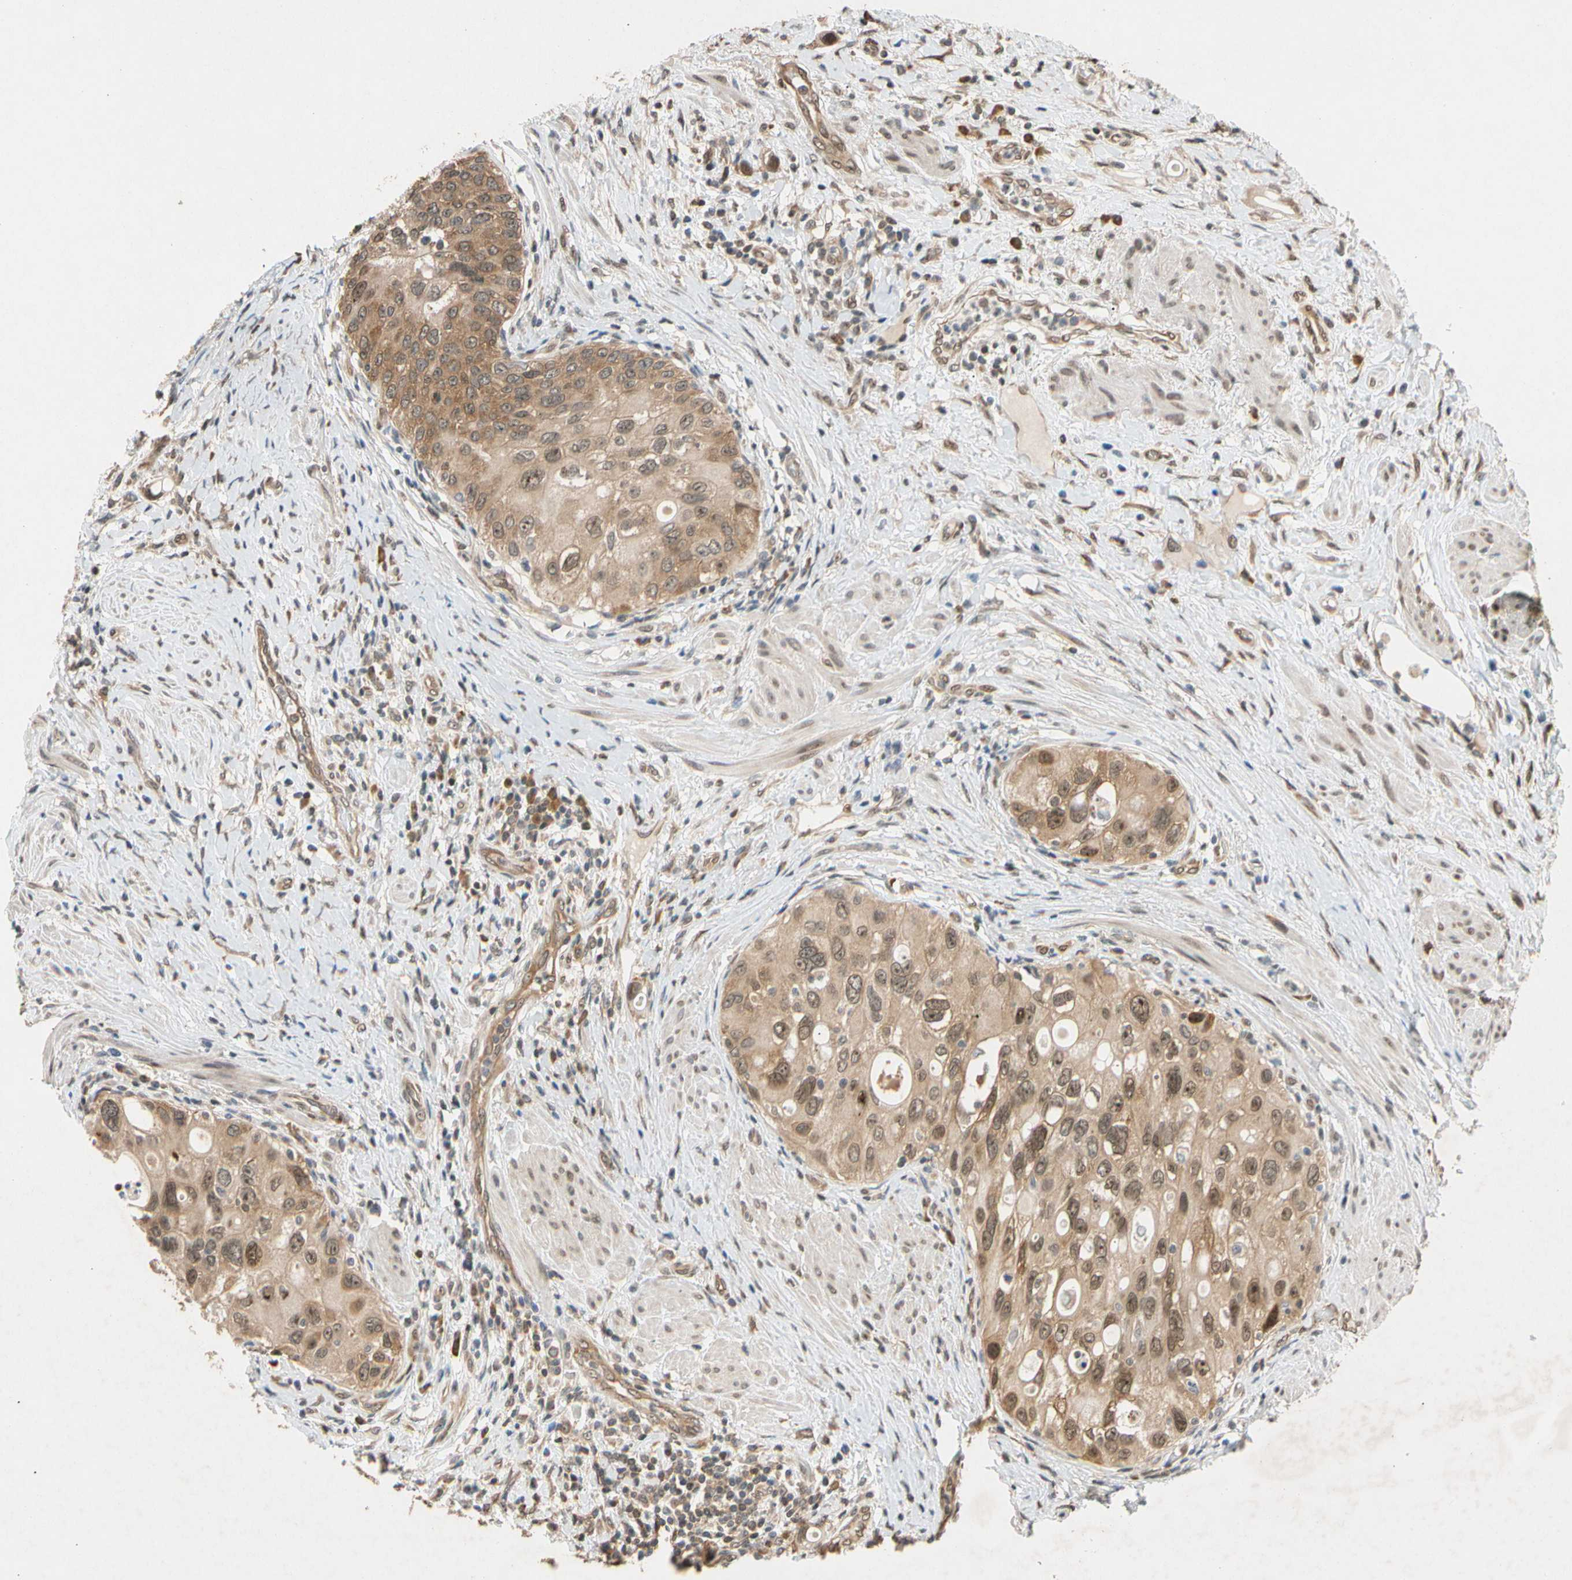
{"staining": {"intensity": "moderate", "quantity": ">75%", "location": "nuclear"}, "tissue": "urothelial cancer", "cell_type": "Tumor cells", "image_type": "cancer", "snomed": [{"axis": "morphology", "description": "Urothelial carcinoma, High grade"}, {"axis": "topography", "description": "Urinary bladder"}], "caption": "Protein analysis of high-grade urothelial carcinoma tissue reveals moderate nuclear expression in about >75% of tumor cells.", "gene": "EIF1AX", "patient": {"sex": "female", "age": 56}}